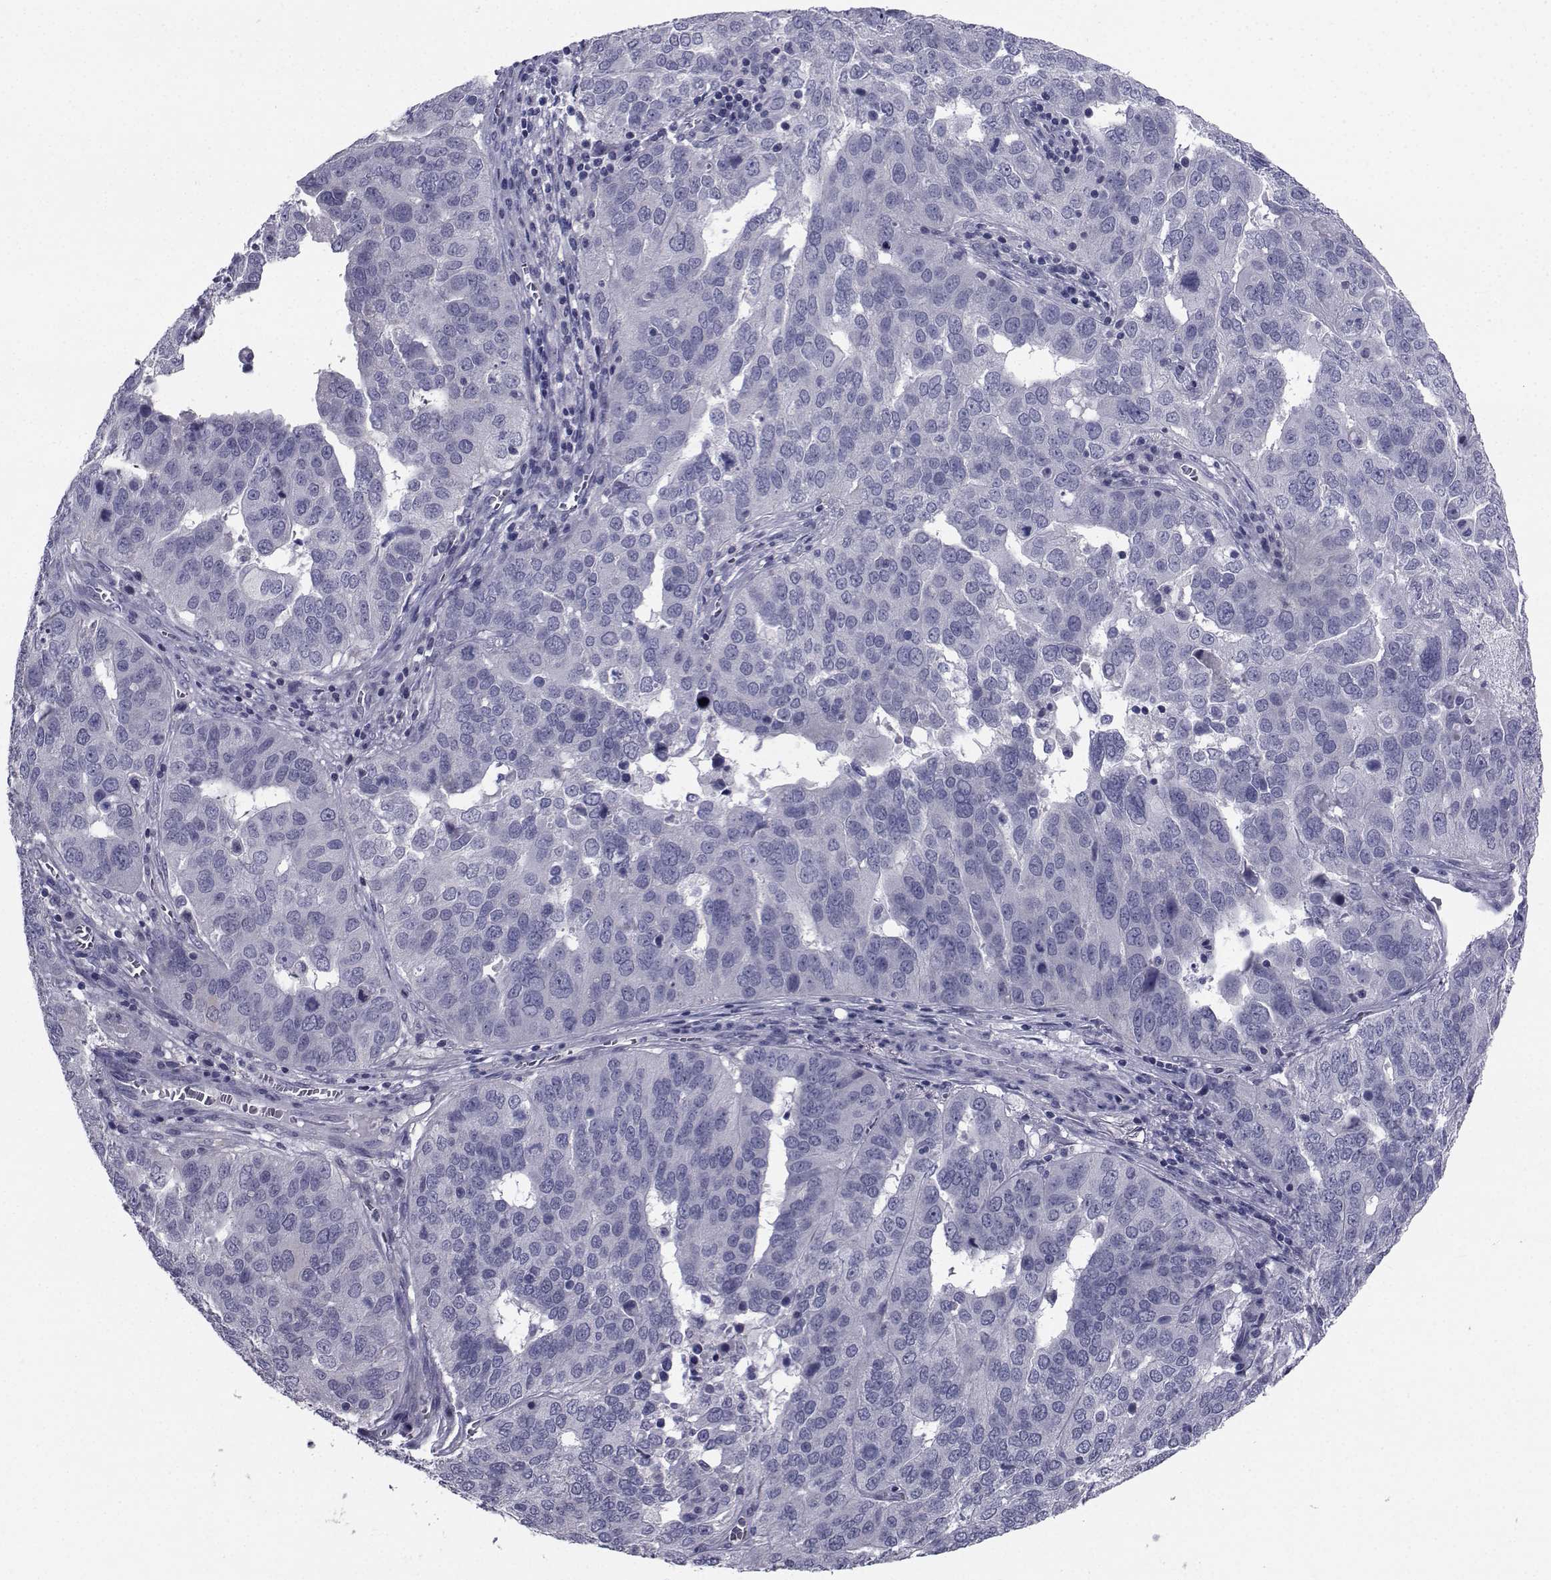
{"staining": {"intensity": "negative", "quantity": "none", "location": "none"}, "tissue": "ovarian cancer", "cell_type": "Tumor cells", "image_type": "cancer", "snomed": [{"axis": "morphology", "description": "Carcinoma, endometroid"}, {"axis": "topography", "description": "Soft tissue"}, {"axis": "topography", "description": "Ovary"}], "caption": "This is a histopathology image of IHC staining of ovarian cancer, which shows no expression in tumor cells.", "gene": "CHRNA1", "patient": {"sex": "female", "age": 52}}